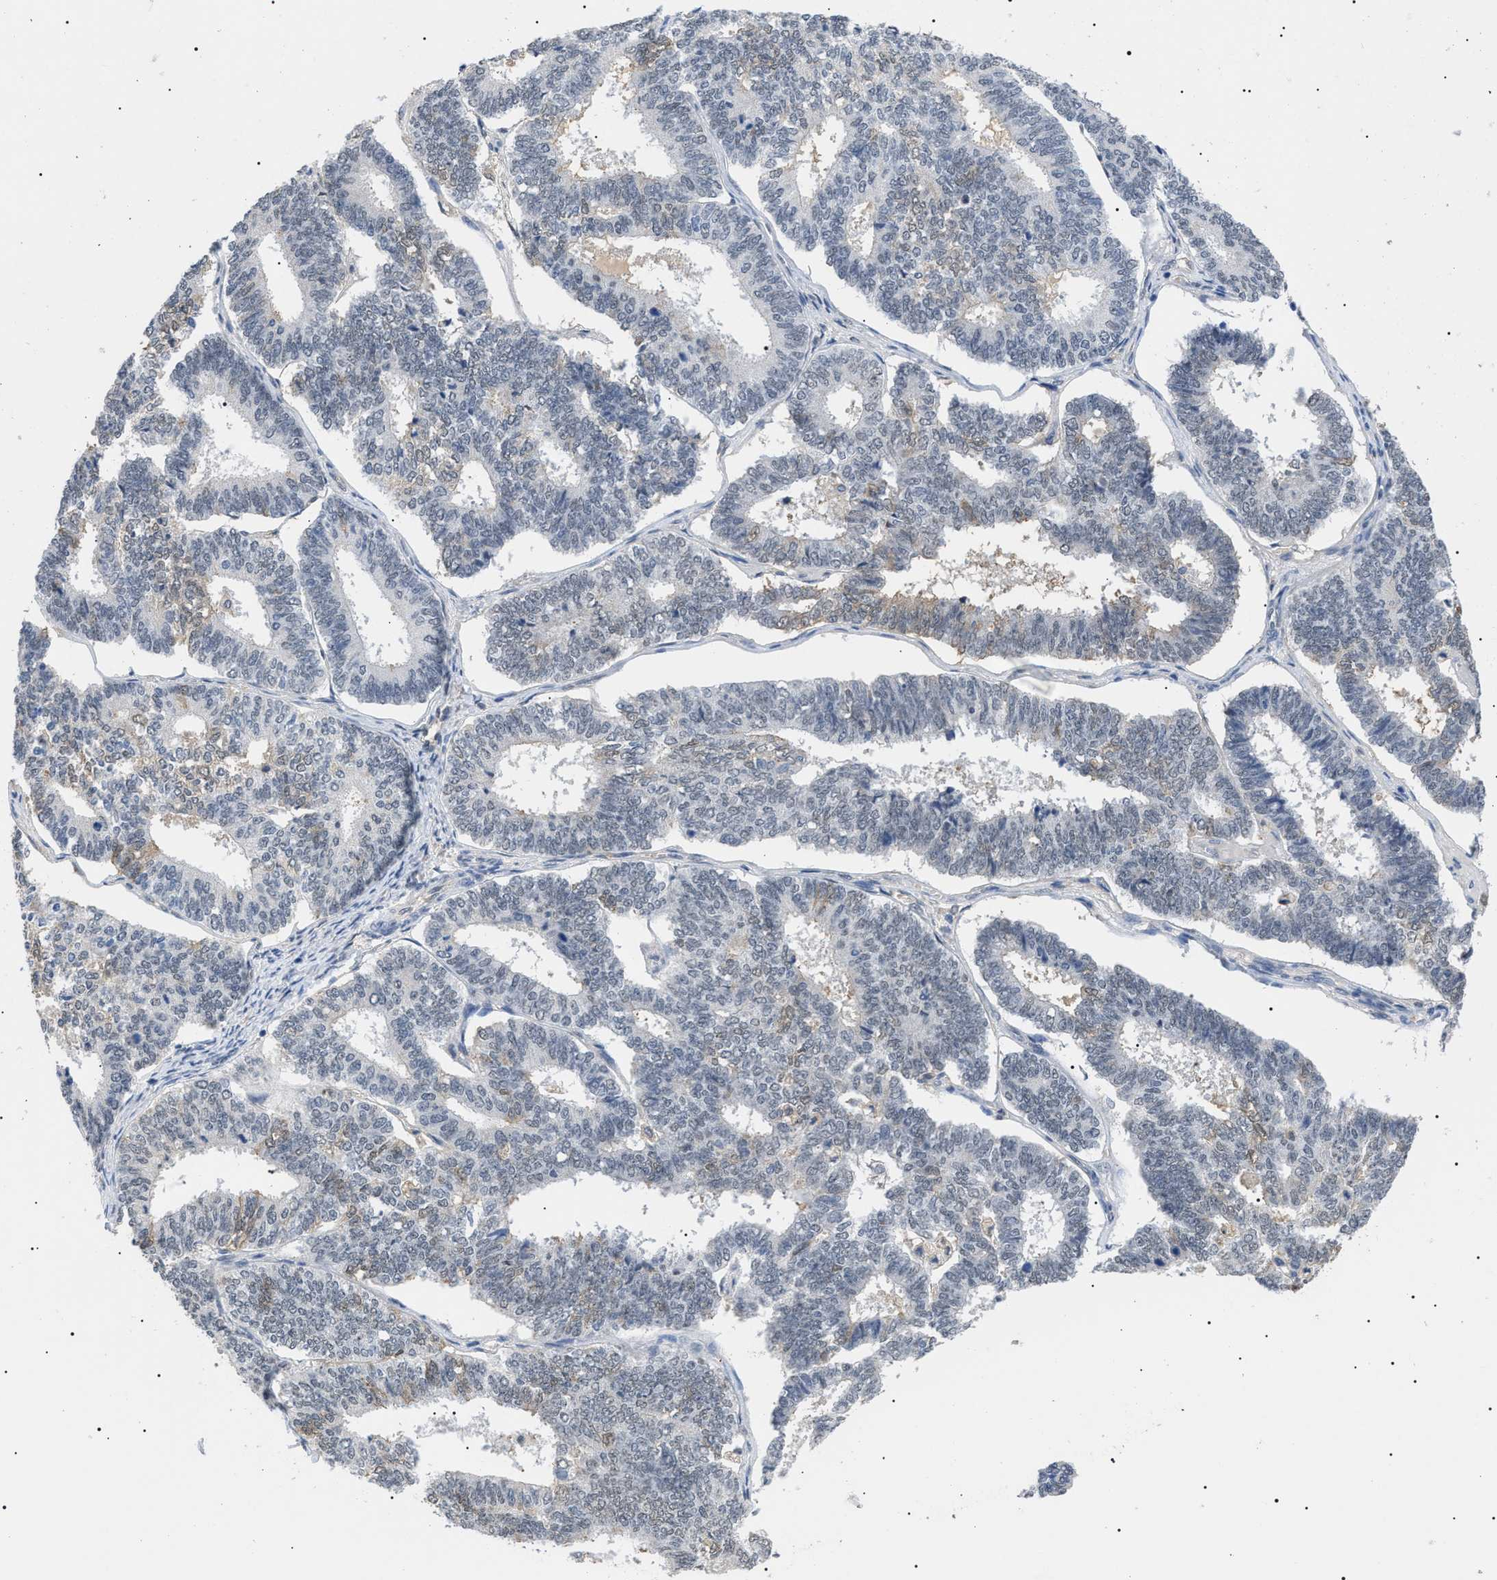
{"staining": {"intensity": "weak", "quantity": "<25%", "location": "cytoplasmic/membranous"}, "tissue": "endometrial cancer", "cell_type": "Tumor cells", "image_type": "cancer", "snomed": [{"axis": "morphology", "description": "Adenocarcinoma, NOS"}, {"axis": "topography", "description": "Endometrium"}], "caption": "Immunohistochemistry image of endometrial adenocarcinoma stained for a protein (brown), which displays no positivity in tumor cells. (Brightfield microscopy of DAB immunohistochemistry (IHC) at high magnification).", "gene": "PRRT2", "patient": {"sex": "female", "age": 70}}